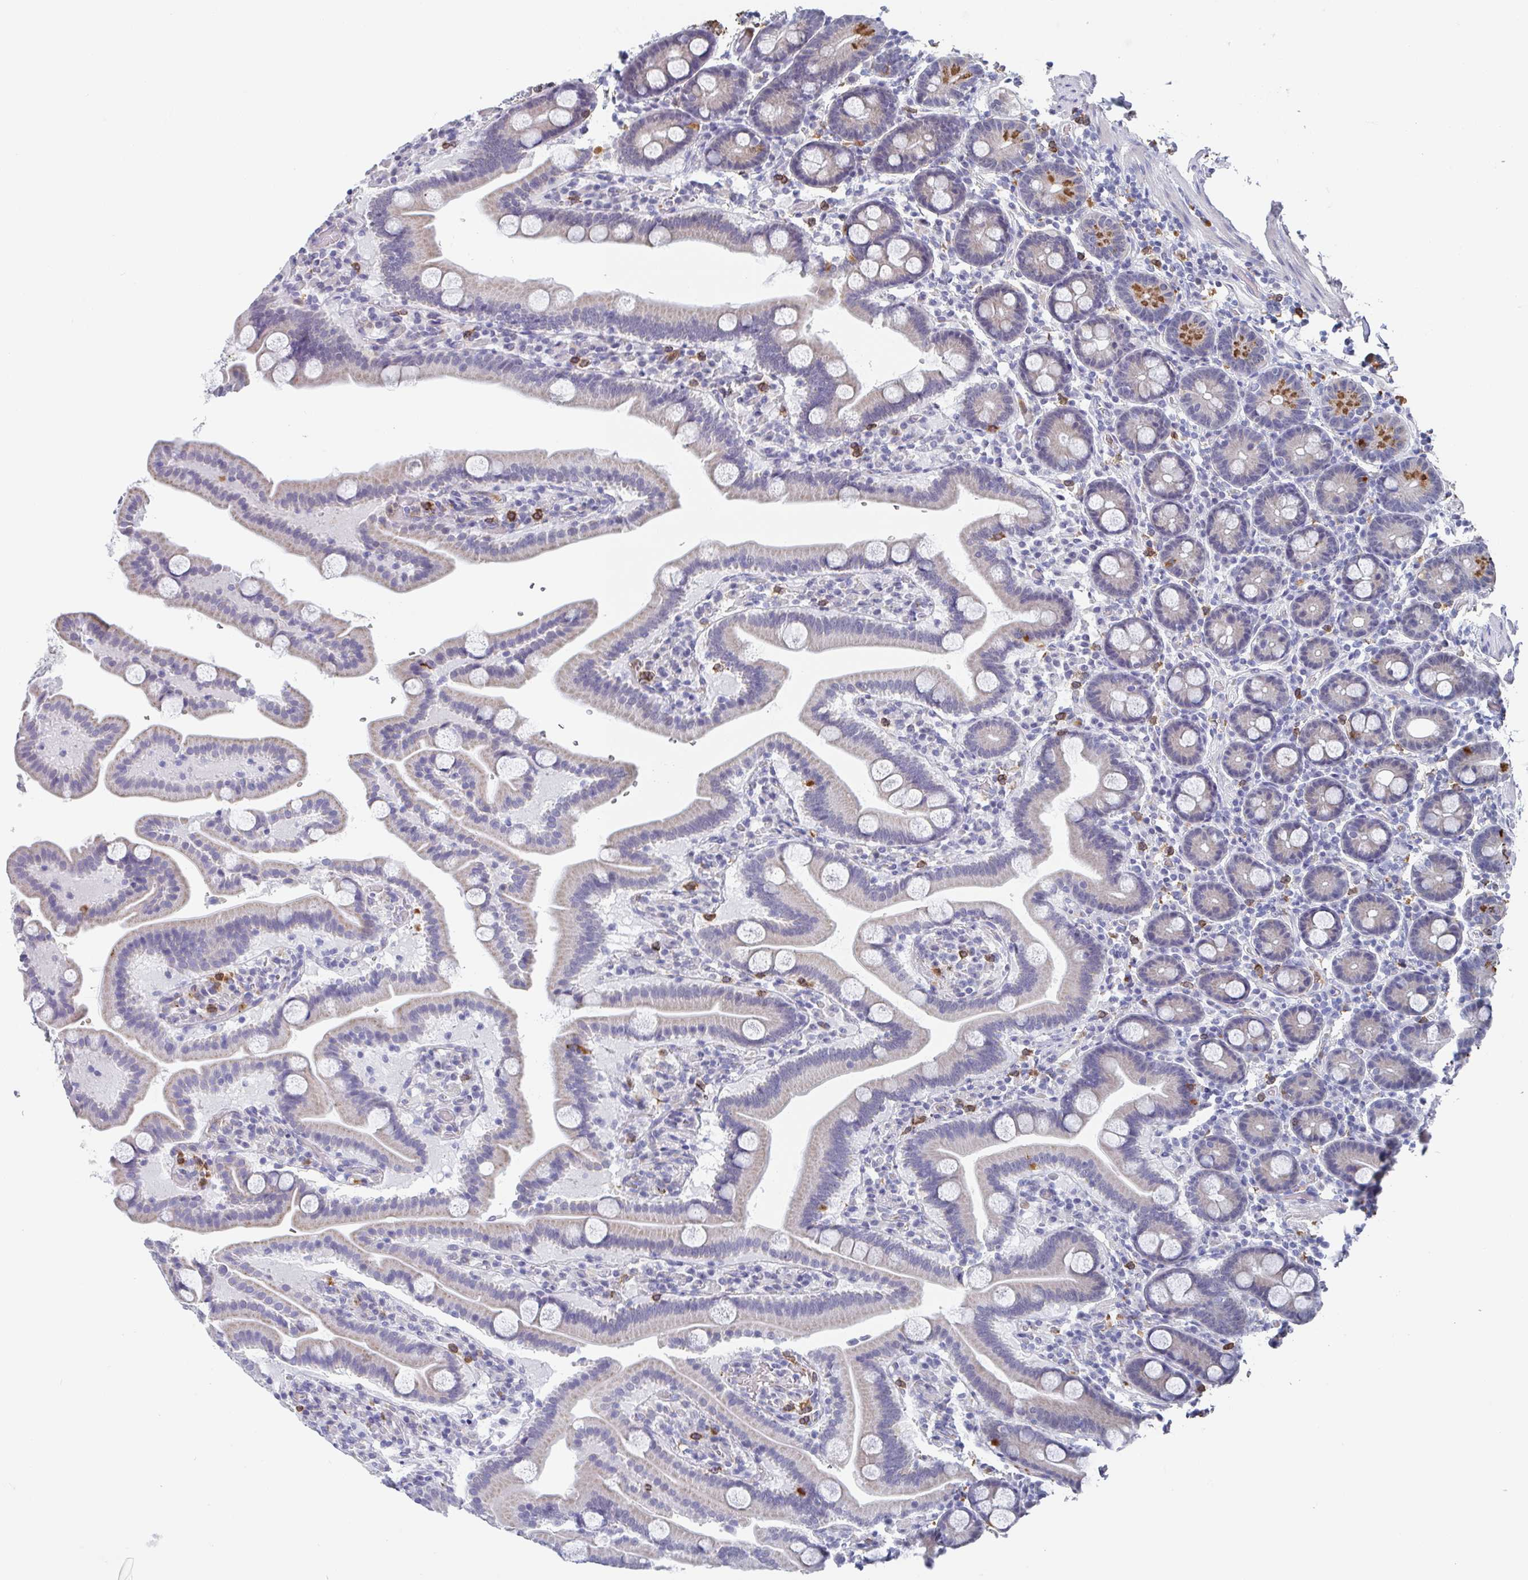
{"staining": {"intensity": "strong", "quantity": "<25%", "location": "cytoplasmic/membranous"}, "tissue": "duodenum", "cell_type": "Glandular cells", "image_type": "normal", "snomed": [{"axis": "morphology", "description": "Normal tissue, NOS"}, {"axis": "topography", "description": "Duodenum"}], "caption": "Immunohistochemistry histopathology image of unremarkable duodenum stained for a protein (brown), which shows medium levels of strong cytoplasmic/membranous staining in about <25% of glandular cells.", "gene": "NCF1", "patient": {"sex": "male", "age": 55}}